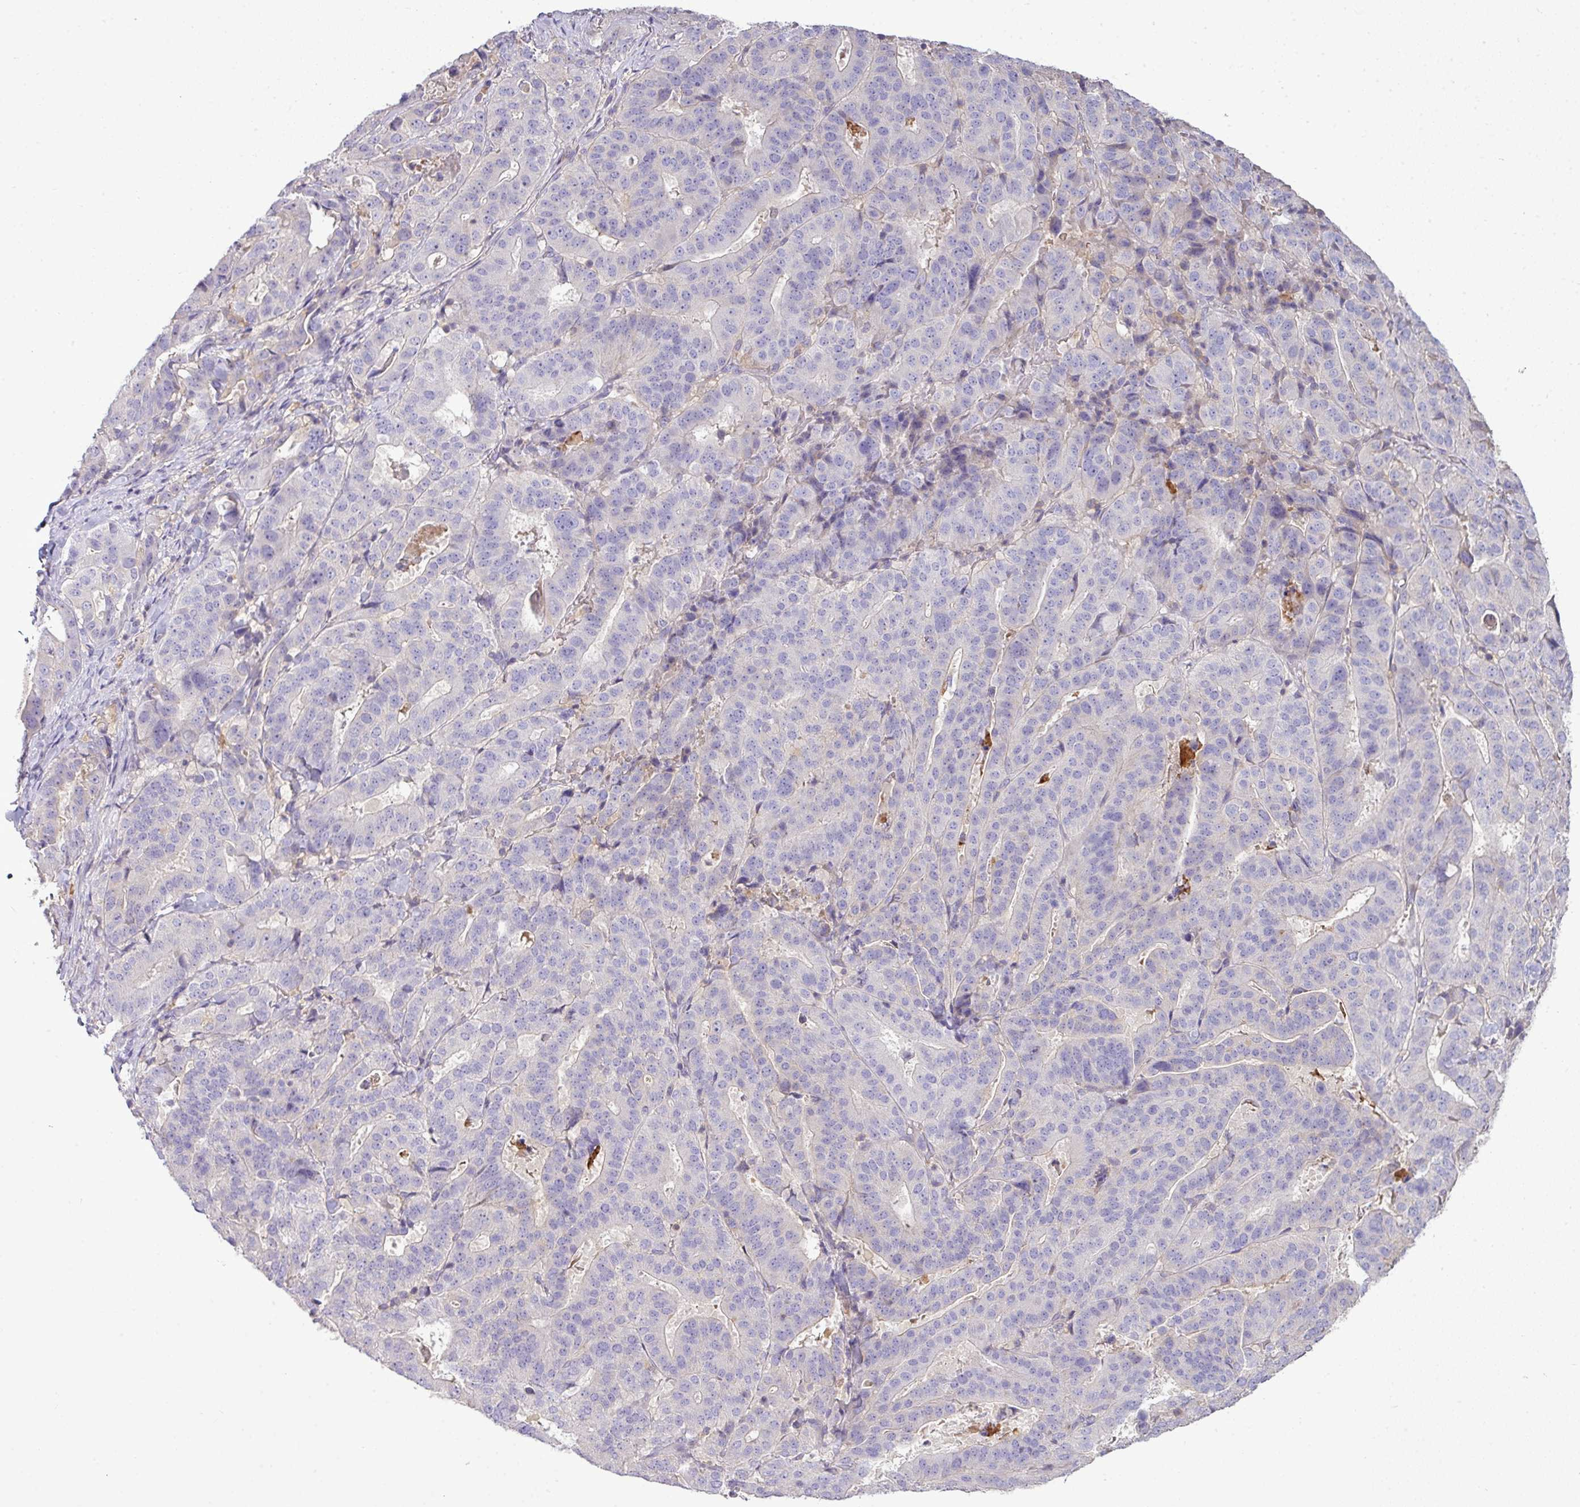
{"staining": {"intensity": "negative", "quantity": "none", "location": "none"}, "tissue": "stomach cancer", "cell_type": "Tumor cells", "image_type": "cancer", "snomed": [{"axis": "morphology", "description": "Adenocarcinoma, NOS"}, {"axis": "topography", "description": "Stomach"}], "caption": "The photomicrograph shows no significant staining in tumor cells of stomach cancer.", "gene": "STAT5A", "patient": {"sex": "male", "age": 48}}